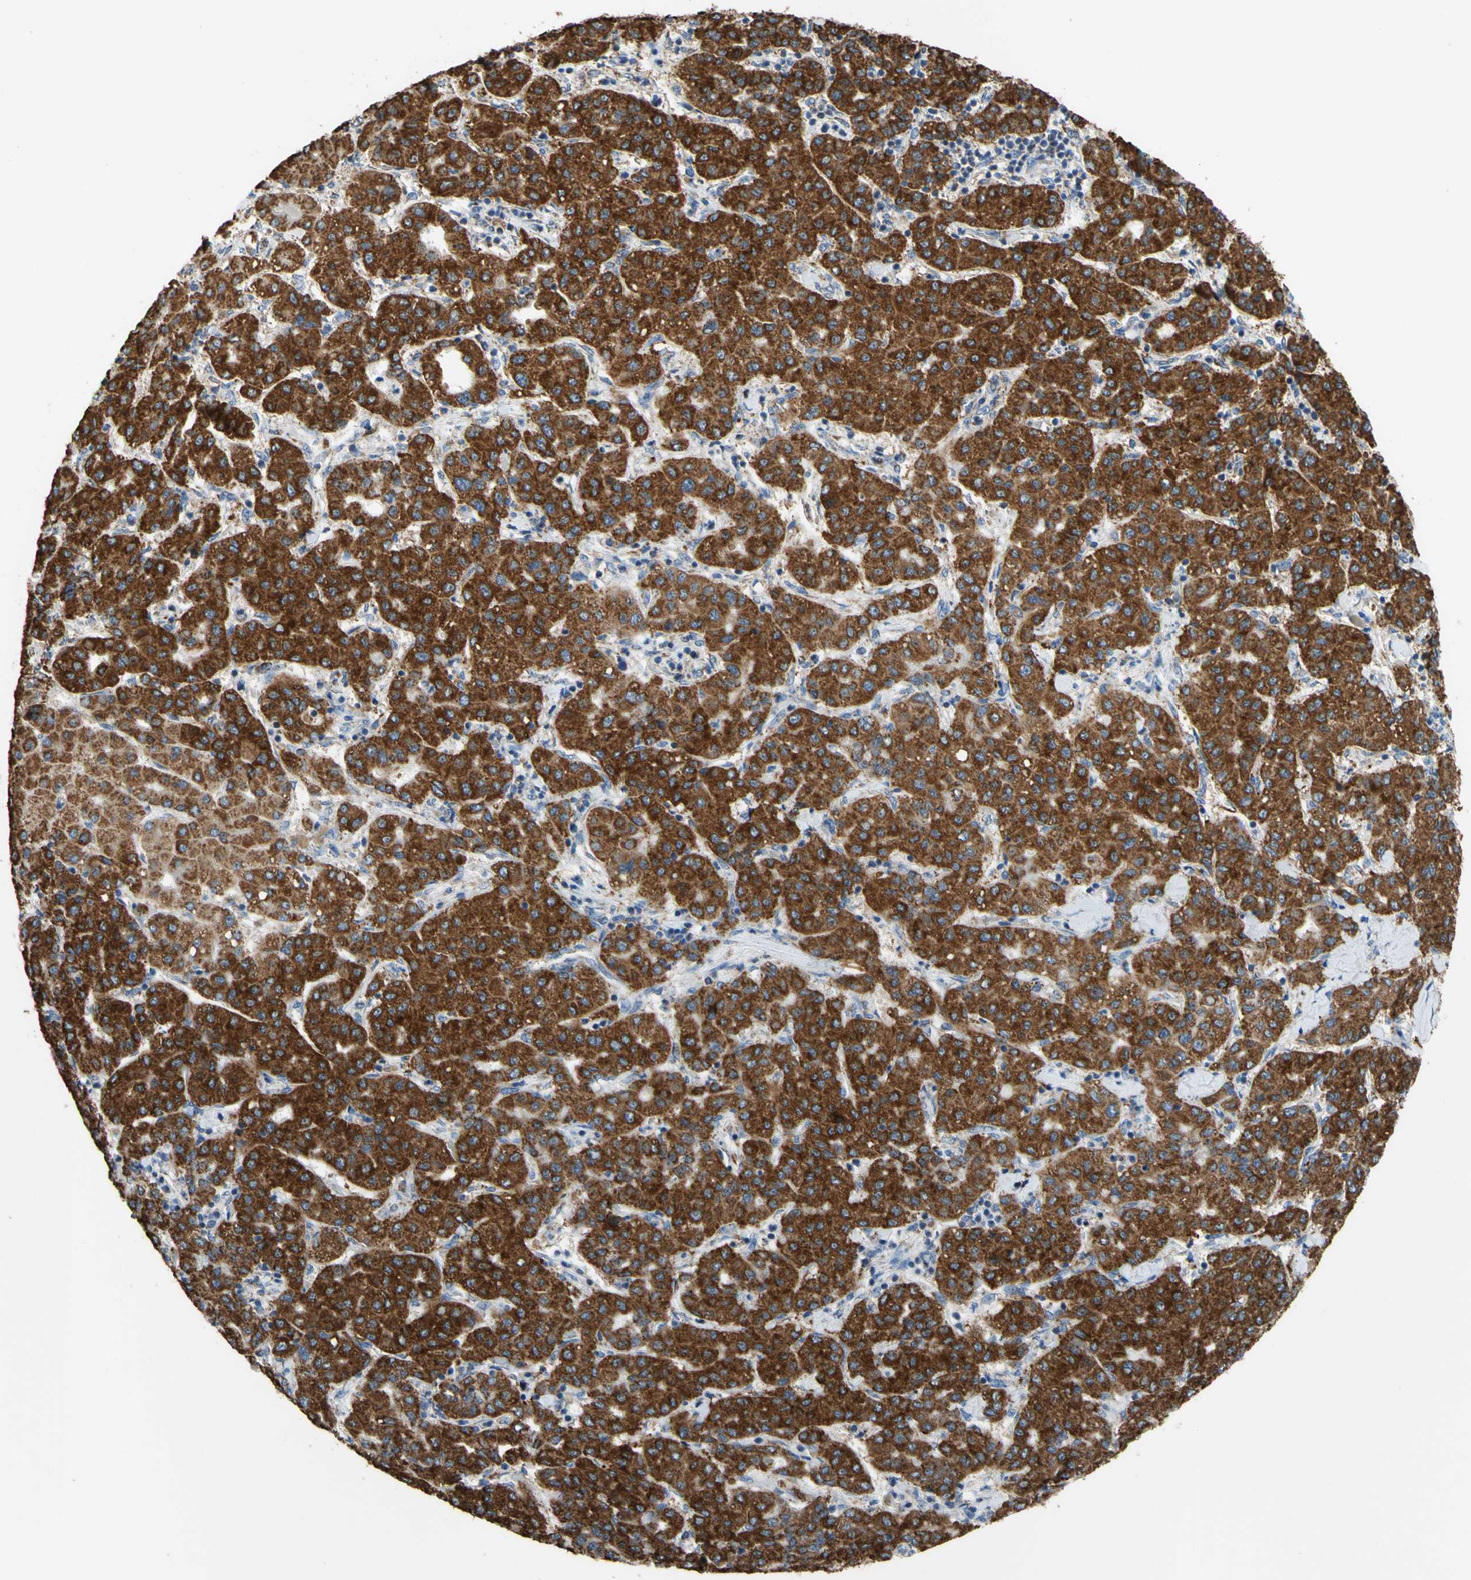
{"staining": {"intensity": "strong", "quantity": ">75%", "location": "cytoplasmic/membranous"}, "tissue": "liver cancer", "cell_type": "Tumor cells", "image_type": "cancer", "snomed": [{"axis": "morphology", "description": "Carcinoma, Hepatocellular, NOS"}, {"axis": "topography", "description": "Liver"}], "caption": "This histopathology image reveals IHC staining of hepatocellular carcinoma (liver), with high strong cytoplasmic/membranous staining in approximately >75% of tumor cells.", "gene": "CMKLR2", "patient": {"sex": "male", "age": 65}}